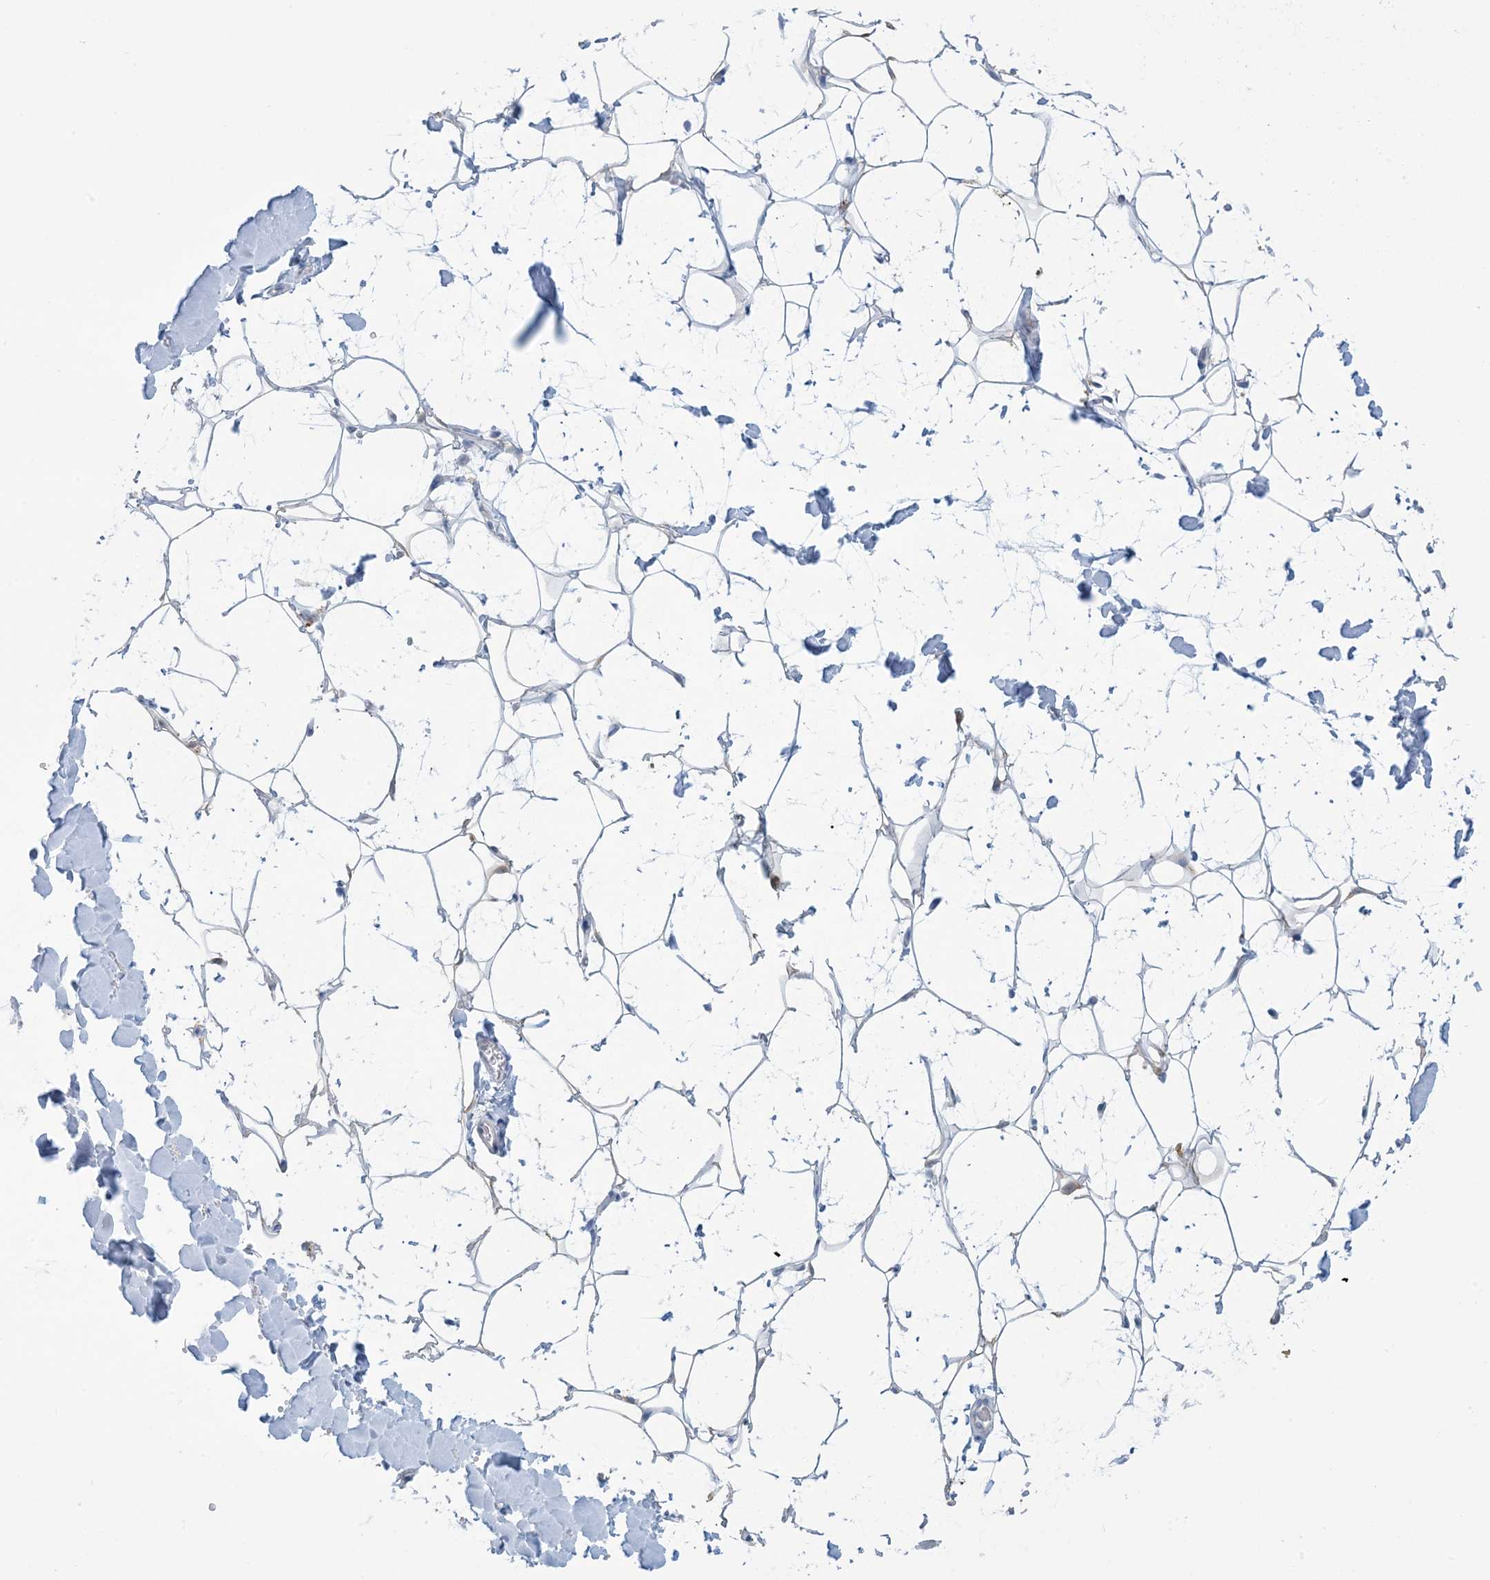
{"staining": {"intensity": "negative", "quantity": "none", "location": "none"}, "tissue": "adipose tissue", "cell_type": "Adipocytes", "image_type": "normal", "snomed": [{"axis": "morphology", "description": "Normal tissue, NOS"}, {"axis": "topography", "description": "Breast"}], "caption": "Immunohistochemistry (IHC) photomicrograph of normal adipose tissue: adipose tissue stained with DAB reveals no significant protein positivity in adipocytes. (DAB (3,3'-diaminobenzidine) immunohistochemistry, high magnification).", "gene": "MRPS18A", "patient": {"sex": "female", "age": 26}}